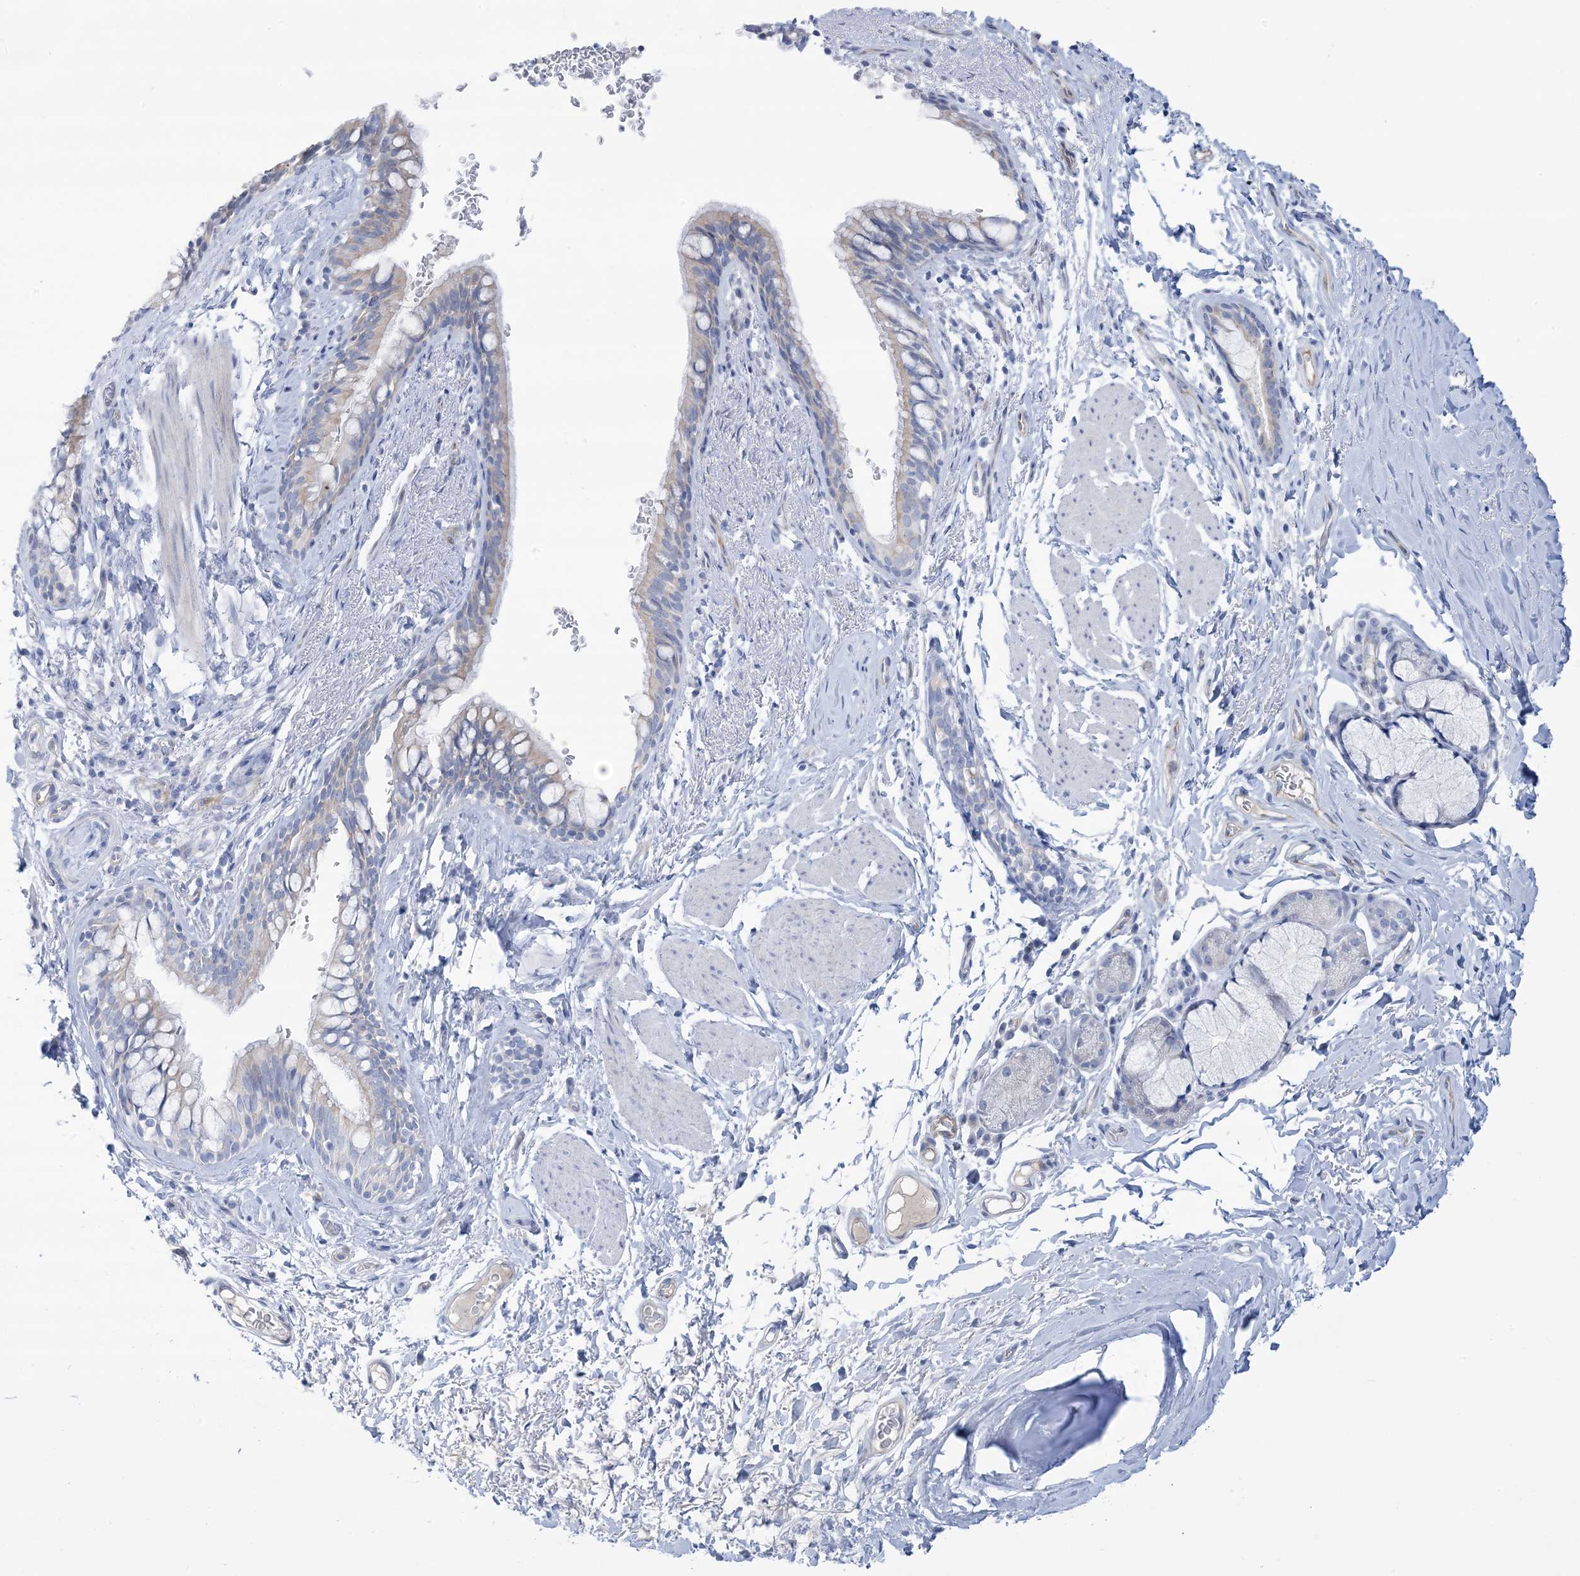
{"staining": {"intensity": "weak", "quantity": "<25%", "location": "cytoplasmic/membranous"}, "tissue": "bronchus", "cell_type": "Respiratory epithelial cells", "image_type": "normal", "snomed": [{"axis": "morphology", "description": "Normal tissue, NOS"}, {"axis": "topography", "description": "Cartilage tissue"}, {"axis": "topography", "description": "Bronchus"}], "caption": "Immunohistochemistry photomicrograph of benign human bronchus stained for a protein (brown), which exhibits no expression in respiratory epithelial cells. (Stains: DAB immunohistochemistry (IHC) with hematoxylin counter stain, Microscopy: brightfield microscopy at high magnification).", "gene": "ATP11C", "patient": {"sex": "female", "age": 36}}